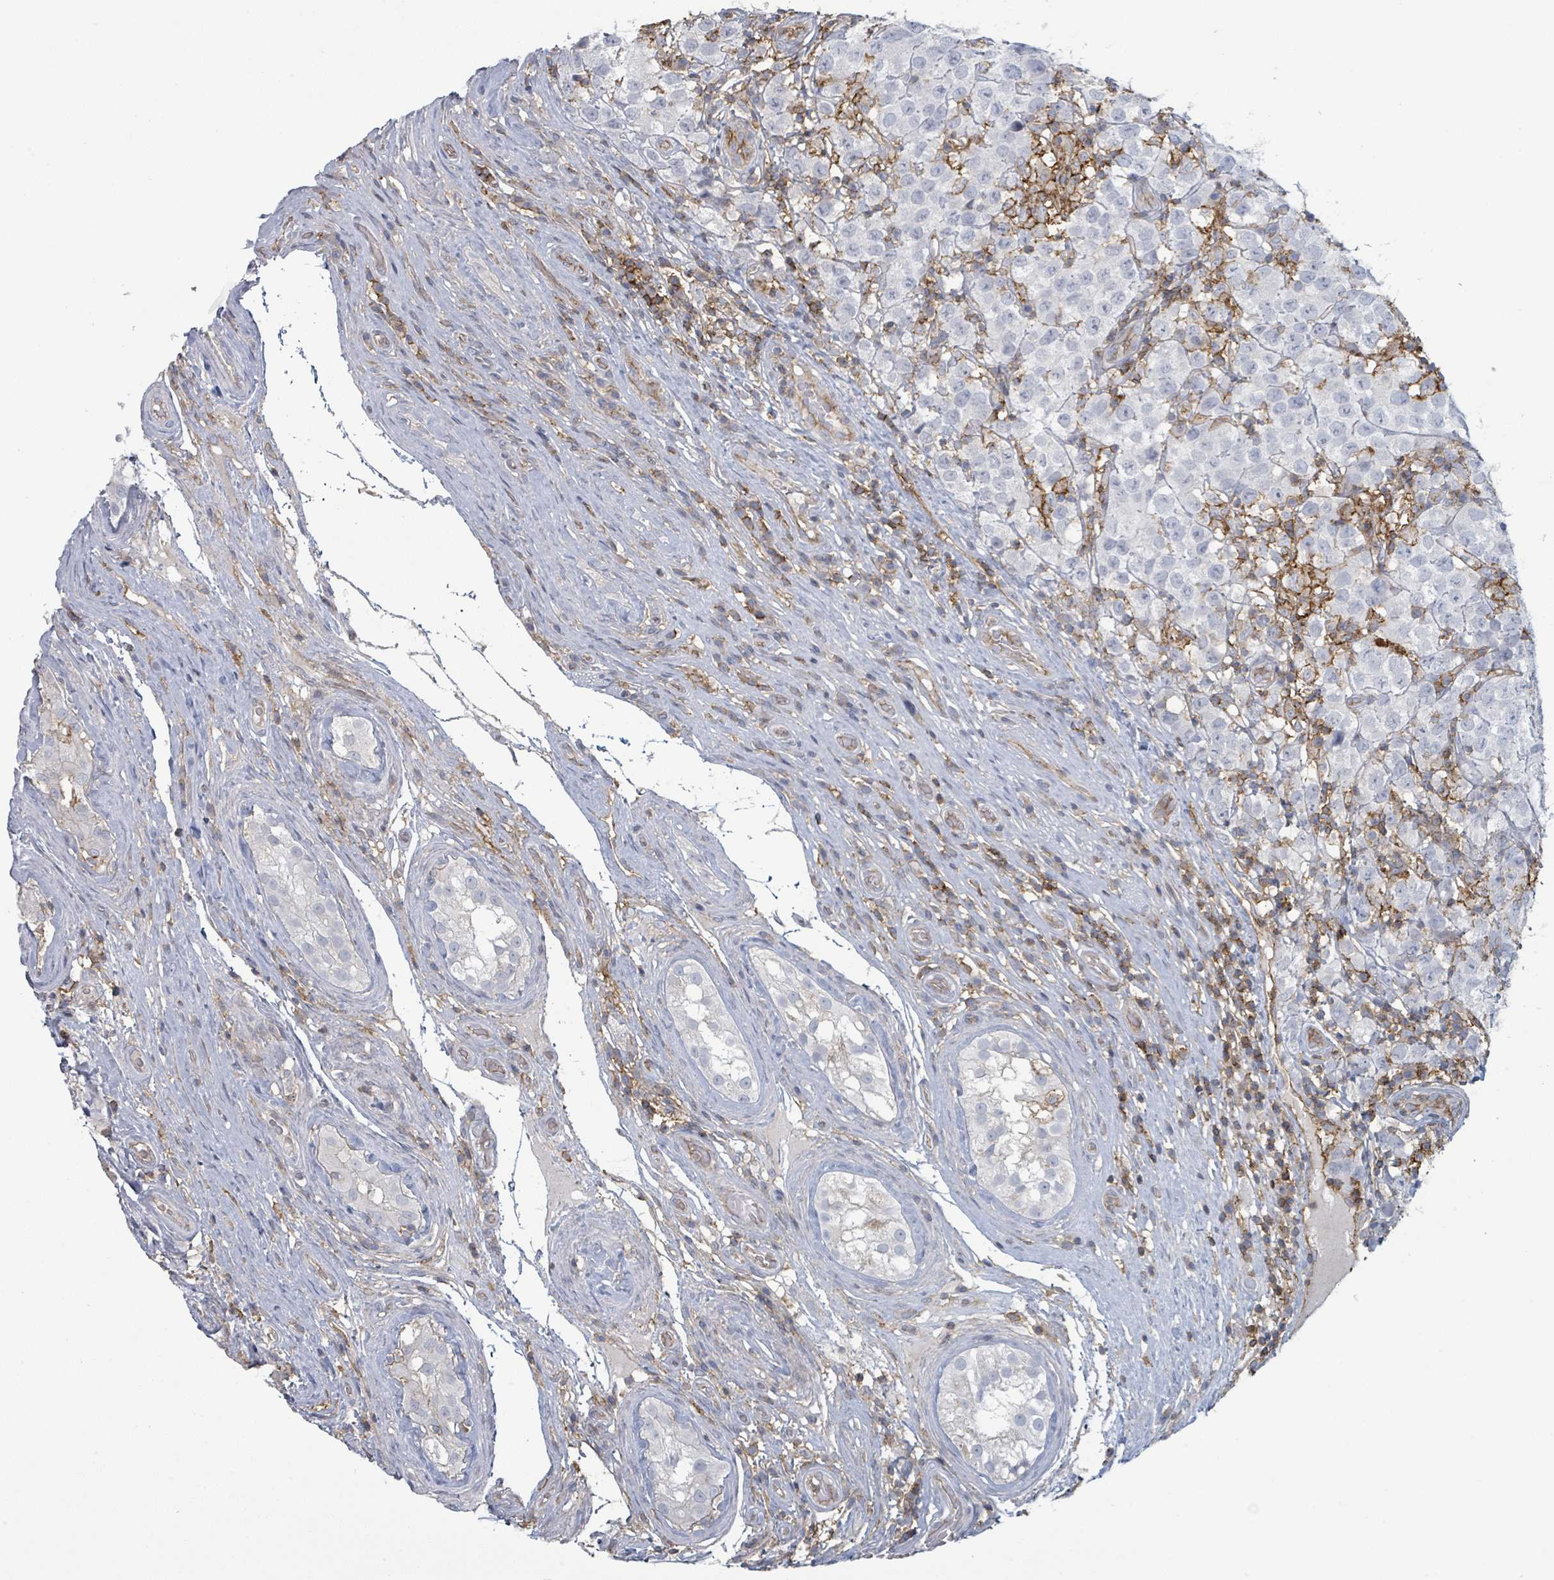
{"staining": {"intensity": "negative", "quantity": "none", "location": "none"}, "tissue": "testis cancer", "cell_type": "Tumor cells", "image_type": "cancer", "snomed": [{"axis": "morphology", "description": "Seminoma, NOS"}, {"axis": "morphology", "description": "Carcinoma, Embryonal, NOS"}, {"axis": "topography", "description": "Testis"}], "caption": "High power microscopy image of an IHC photomicrograph of testis cancer (seminoma), revealing no significant staining in tumor cells.", "gene": "TNFRSF14", "patient": {"sex": "male", "age": 41}}